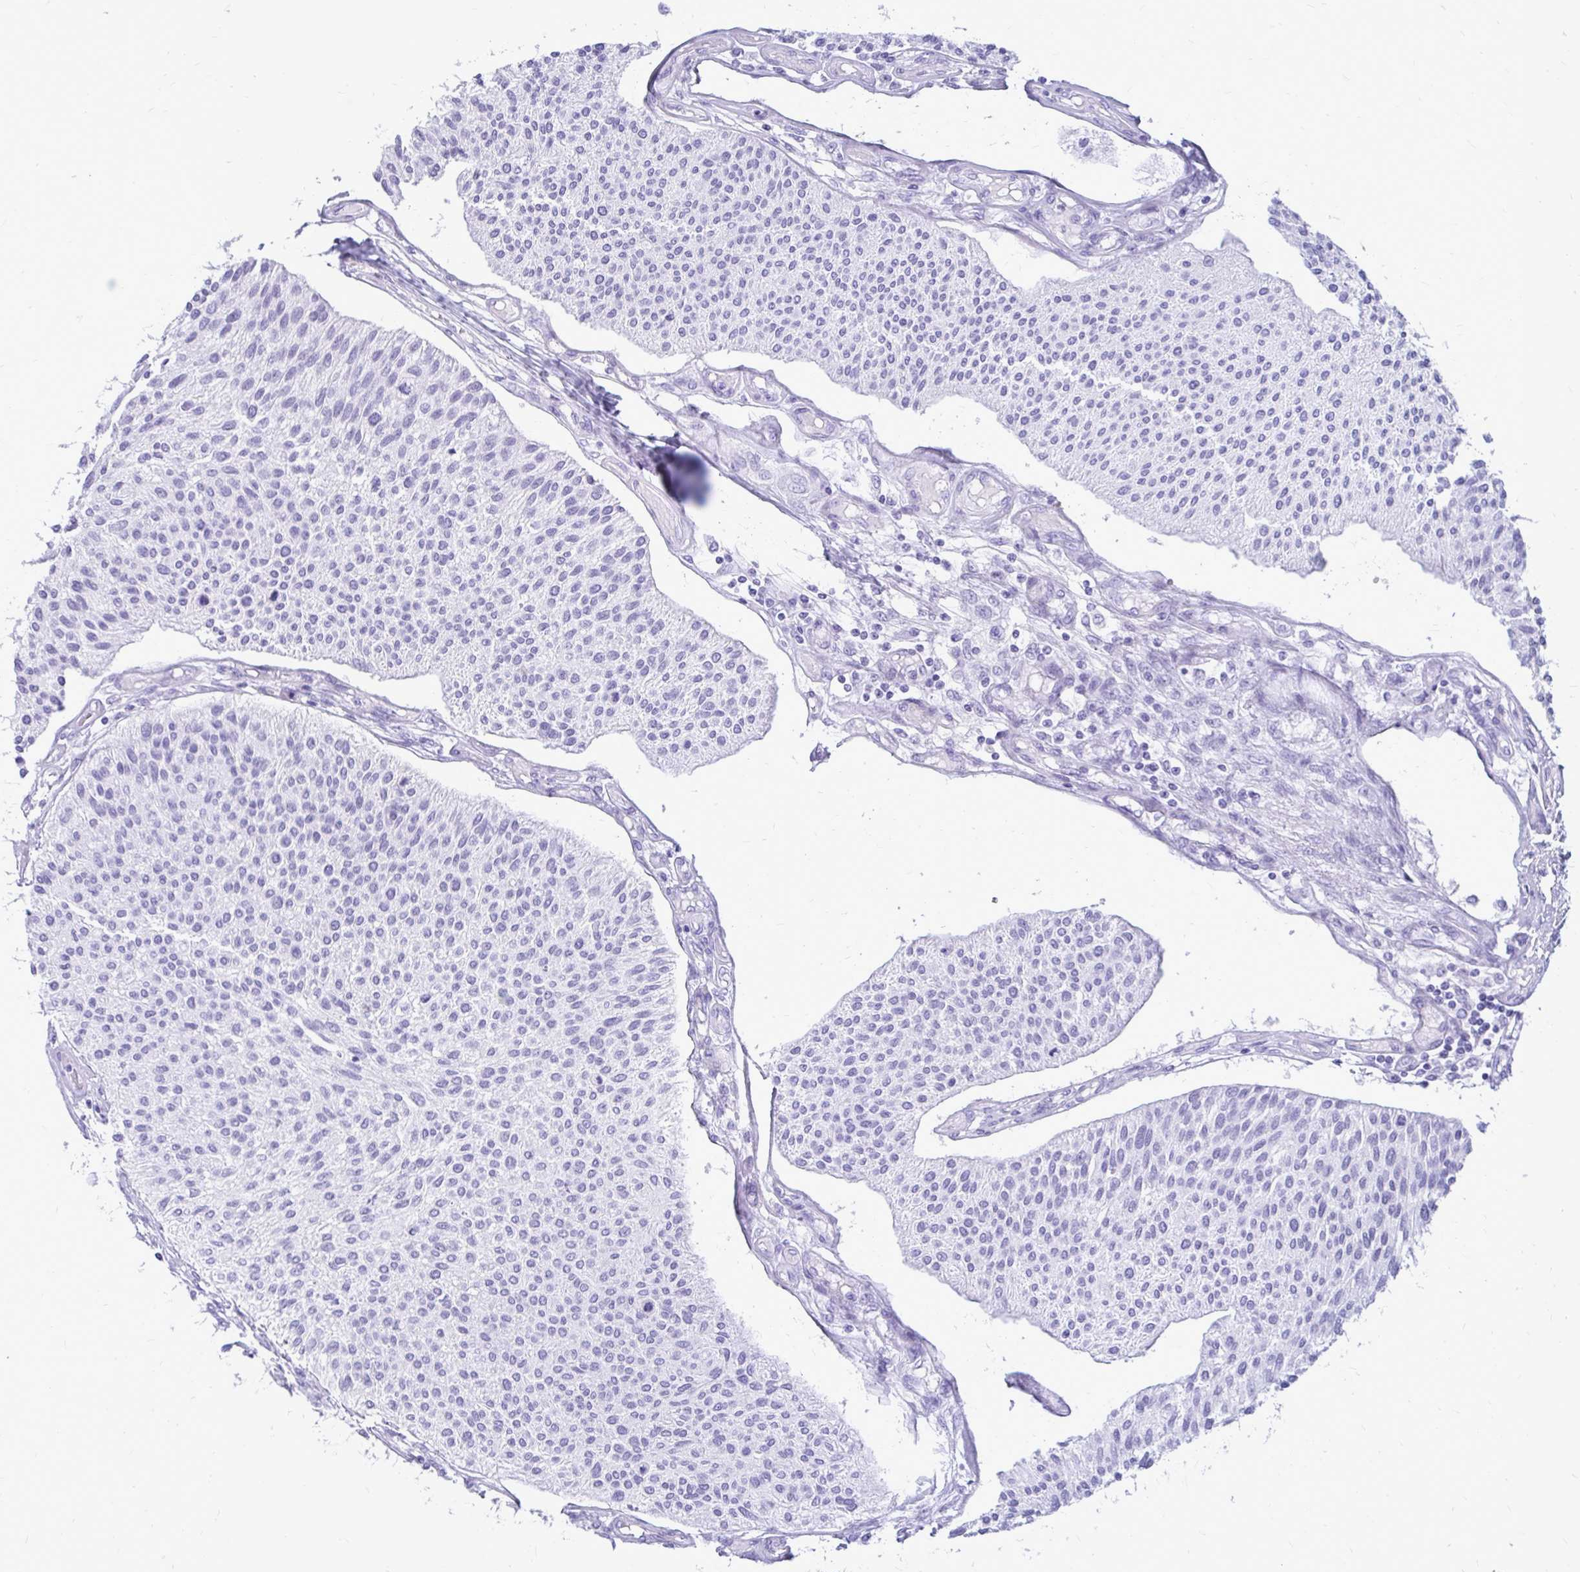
{"staining": {"intensity": "negative", "quantity": "none", "location": "none"}, "tissue": "urothelial cancer", "cell_type": "Tumor cells", "image_type": "cancer", "snomed": [{"axis": "morphology", "description": "Urothelial carcinoma, NOS"}, {"axis": "topography", "description": "Urinary bladder"}], "caption": "Tumor cells are negative for protein expression in human urothelial cancer.", "gene": "OR10R2", "patient": {"sex": "male", "age": 55}}